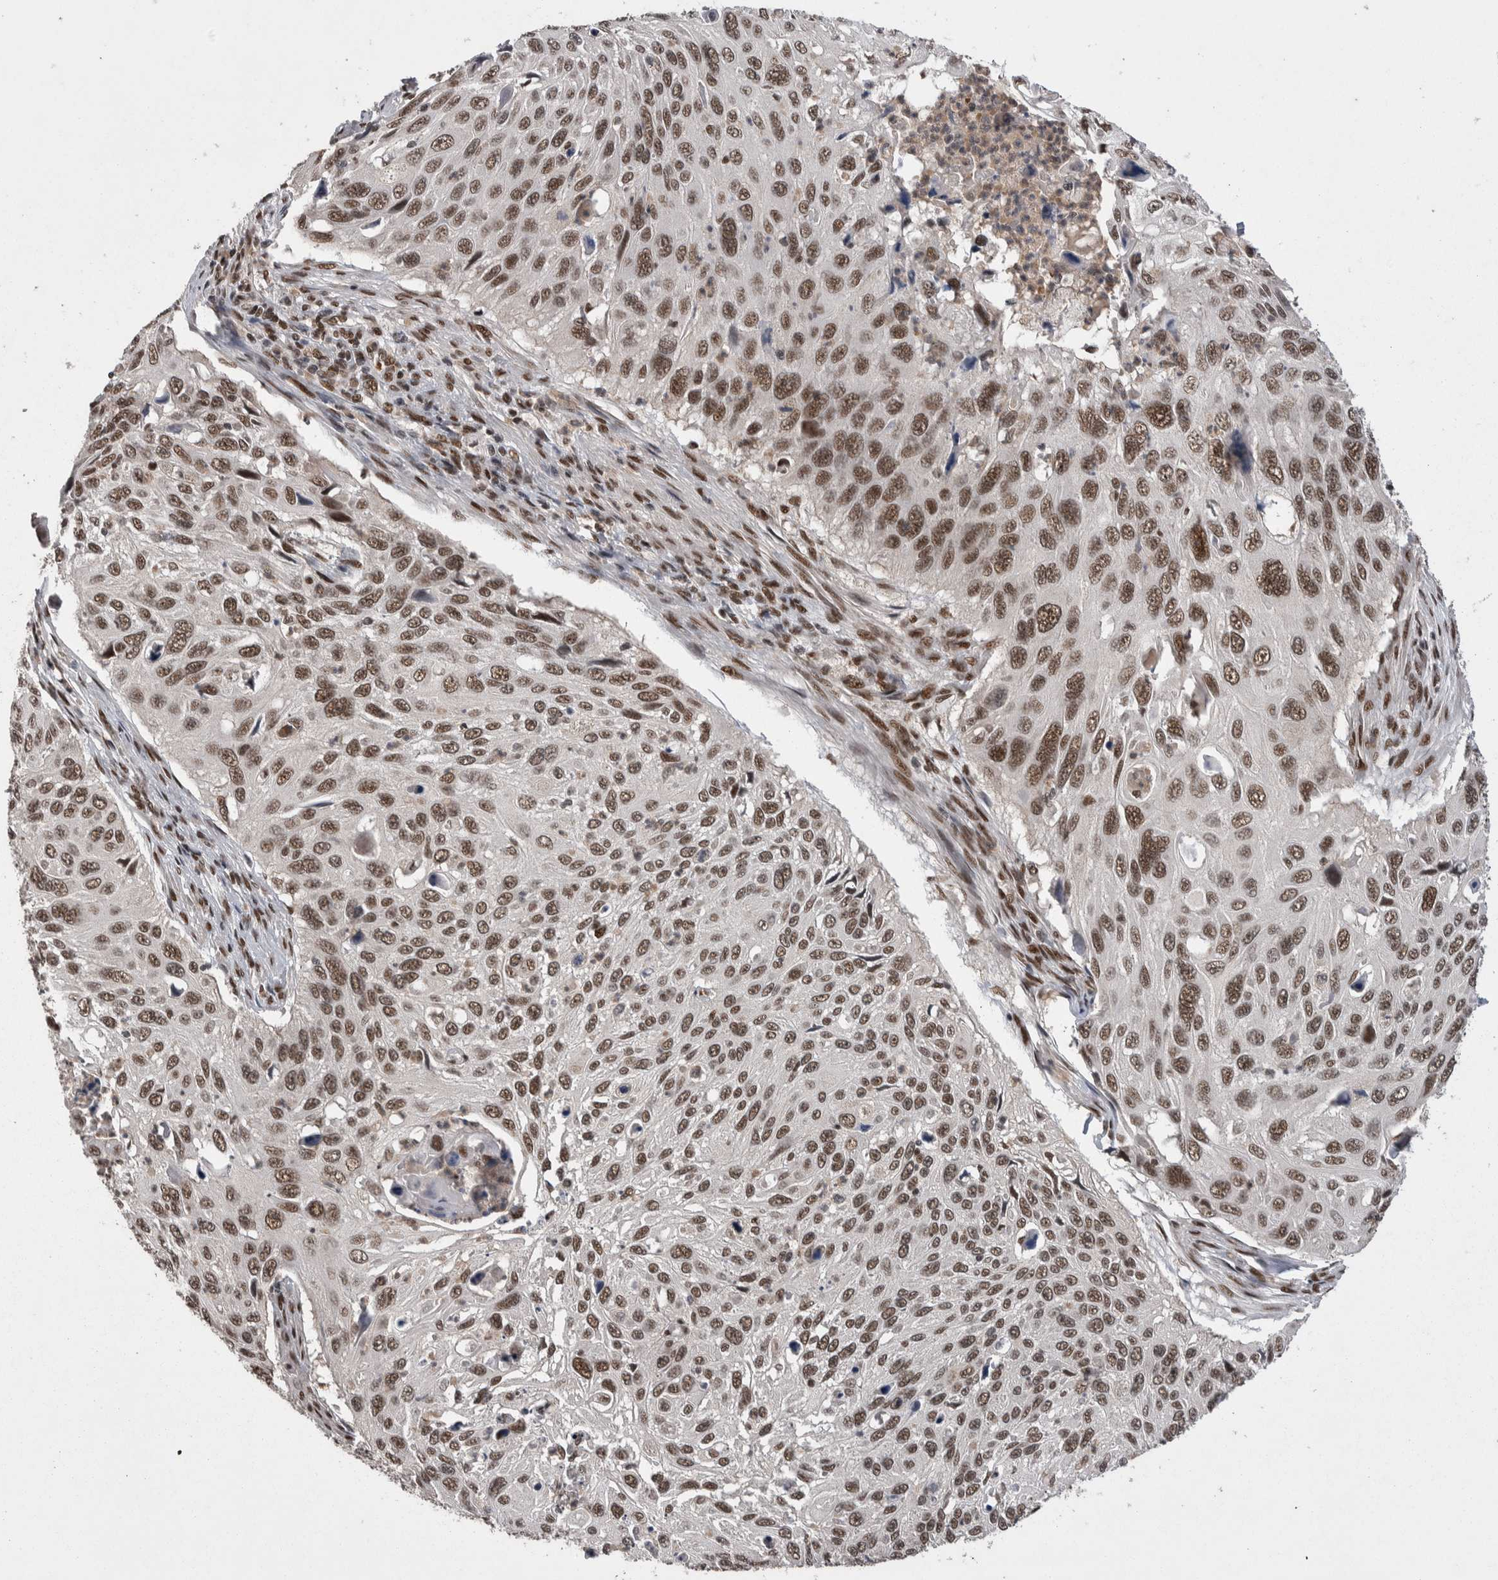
{"staining": {"intensity": "moderate", "quantity": ">75%", "location": "nuclear"}, "tissue": "cervical cancer", "cell_type": "Tumor cells", "image_type": "cancer", "snomed": [{"axis": "morphology", "description": "Squamous cell carcinoma, NOS"}, {"axis": "topography", "description": "Cervix"}], "caption": "Immunohistochemical staining of human cervical cancer (squamous cell carcinoma) demonstrates moderate nuclear protein staining in approximately >75% of tumor cells.", "gene": "DMTF1", "patient": {"sex": "female", "age": 70}}